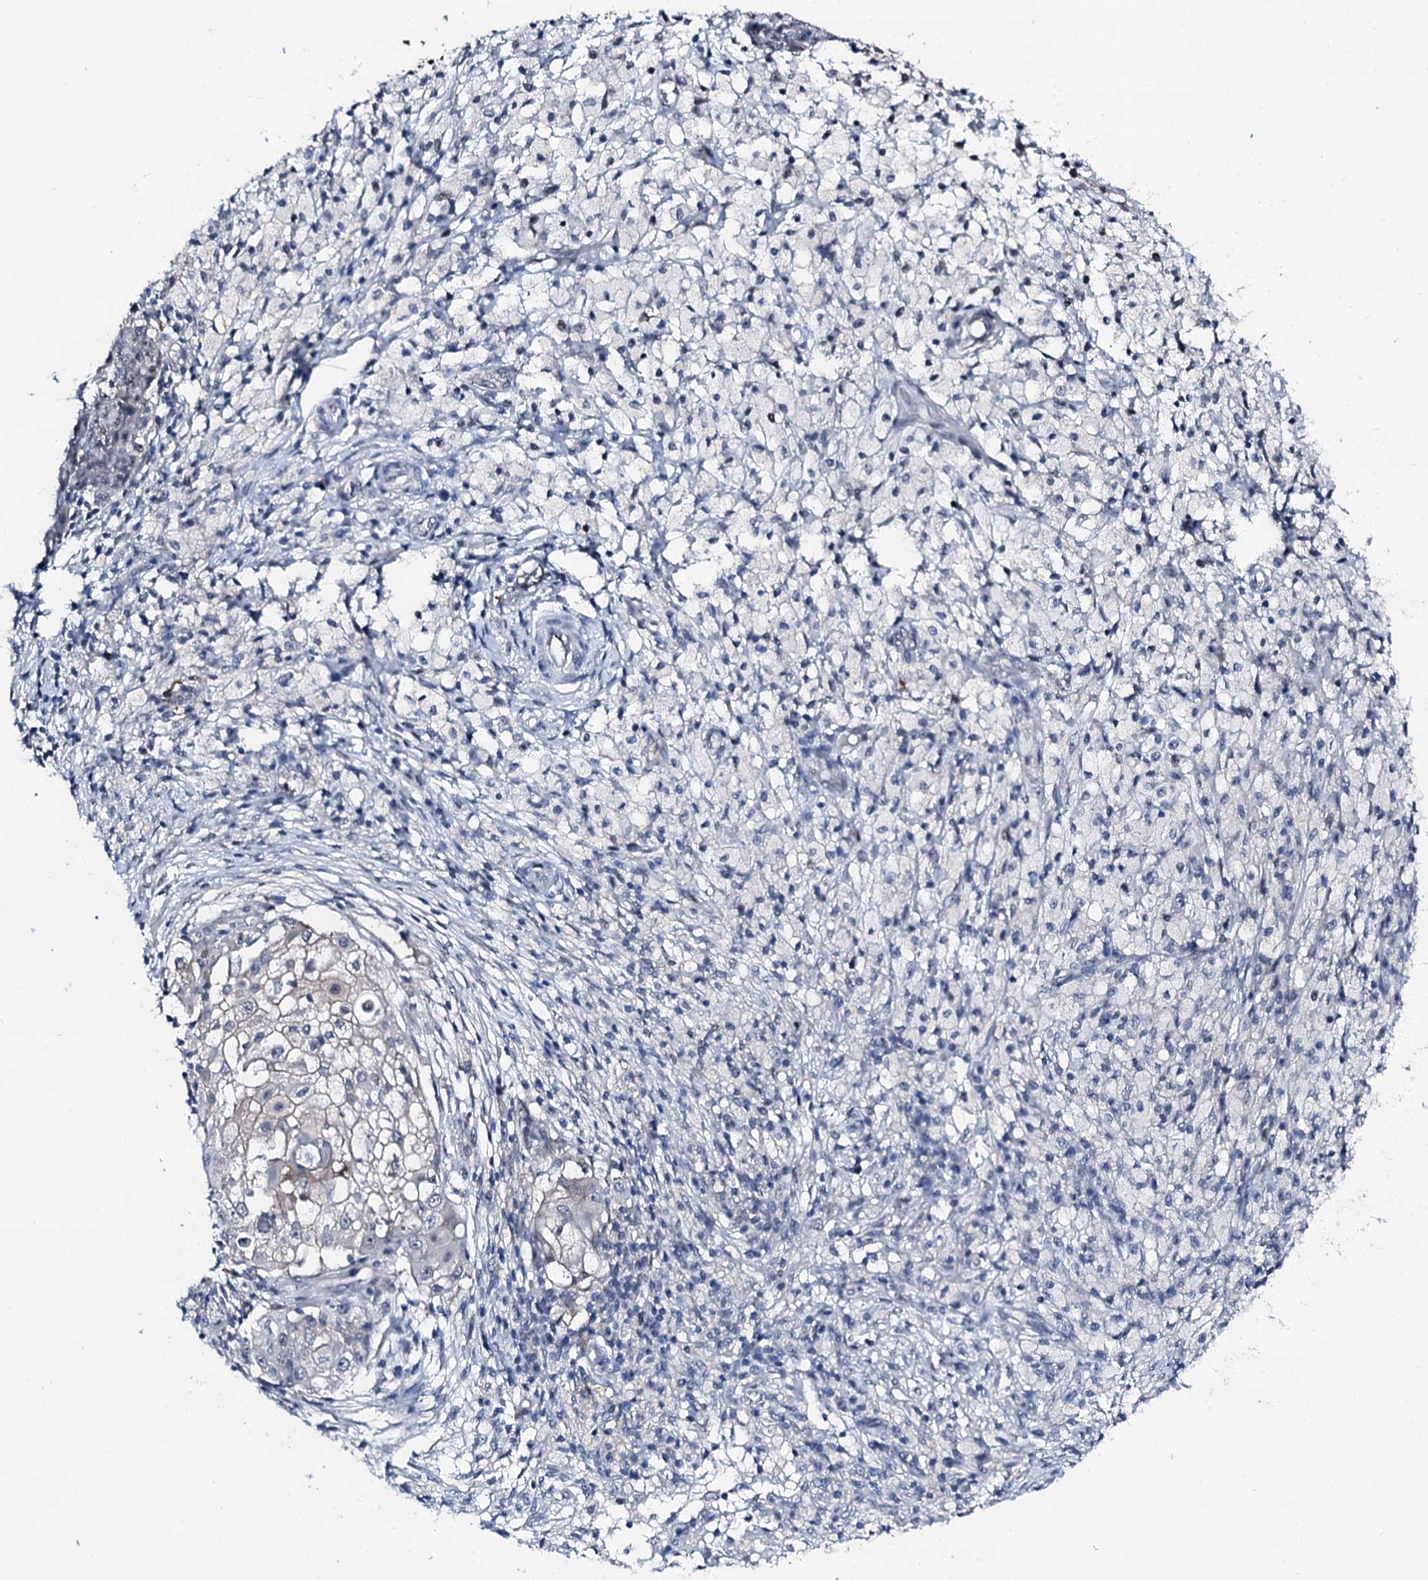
{"staining": {"intensity": "weak", "quantity": "<25%", "location": "nuclear"}, "tissue": "ovarian cancer", "cell_type": "Tumor cells", "image_type": "cancer", "snomed": [{"axis": "morphology", "description": "Carcinoma, endometroid"}, {"axis": "topography", "description": "Ovary"}], "caption": "Tumor cells are negative for protein expression in human ovarian endometroid carcinoma.", "gene": "TRAFD1", "patient": {"sex": "female", "age": 42}}